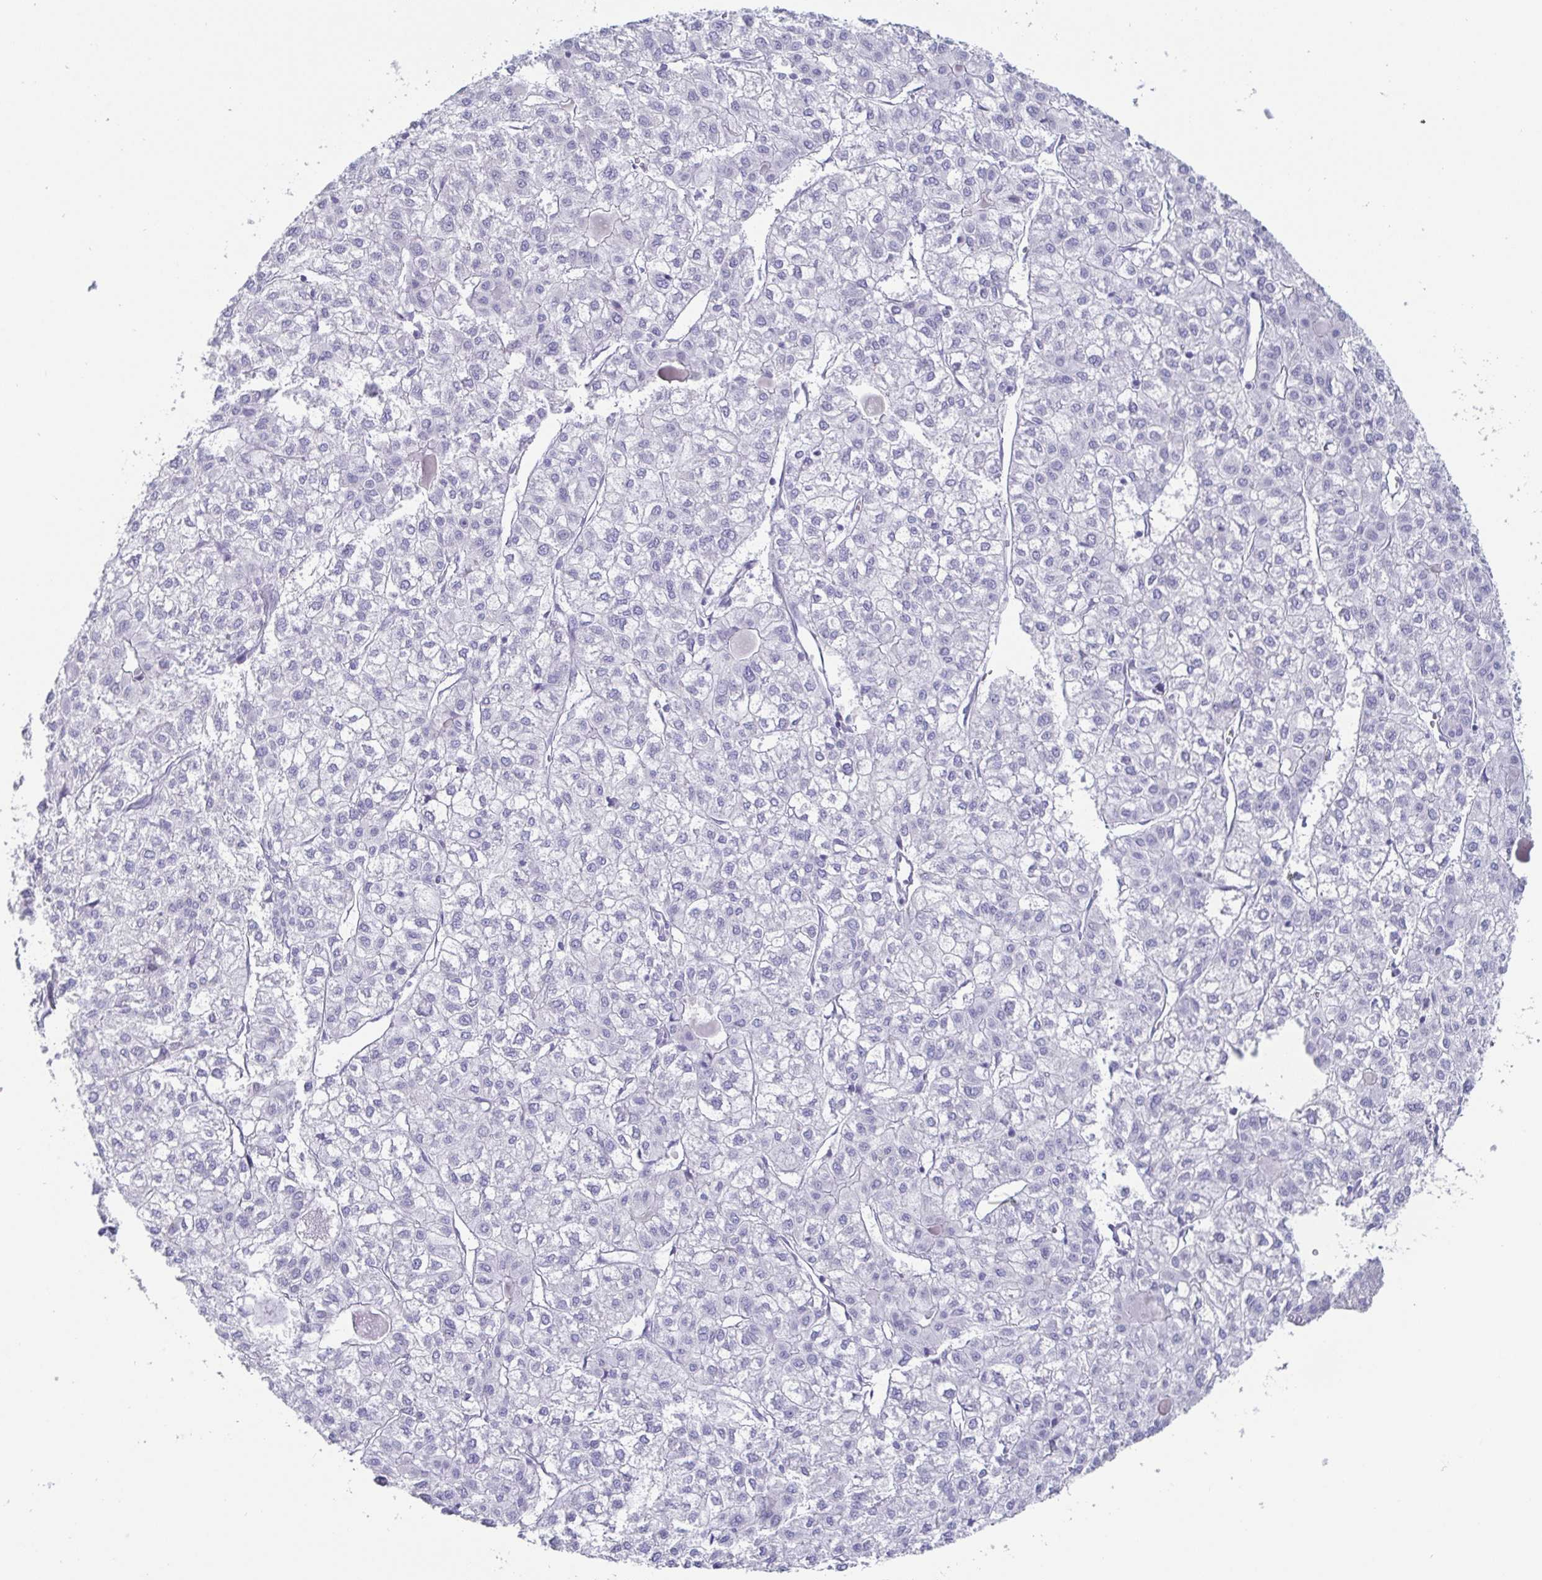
{"staining": {"intensity": "negative", "quantity": "none", "location": "none"}, "tissue": "liver cancer", "cell_type": "Tumor cells", "image_type": "cancer", "snomed": [{"axis": "morphology", "description": "Carcinoma, Hepatocellular, NOS"}, {"axis": "topography", "description": "Liver"}], "caption": "DAB immunohistochemical staining of liver cancer demonstrates no significant positivity in tumor cells.", "gene": "SCGN", "patient": {"sex": "female", "age": 43}}